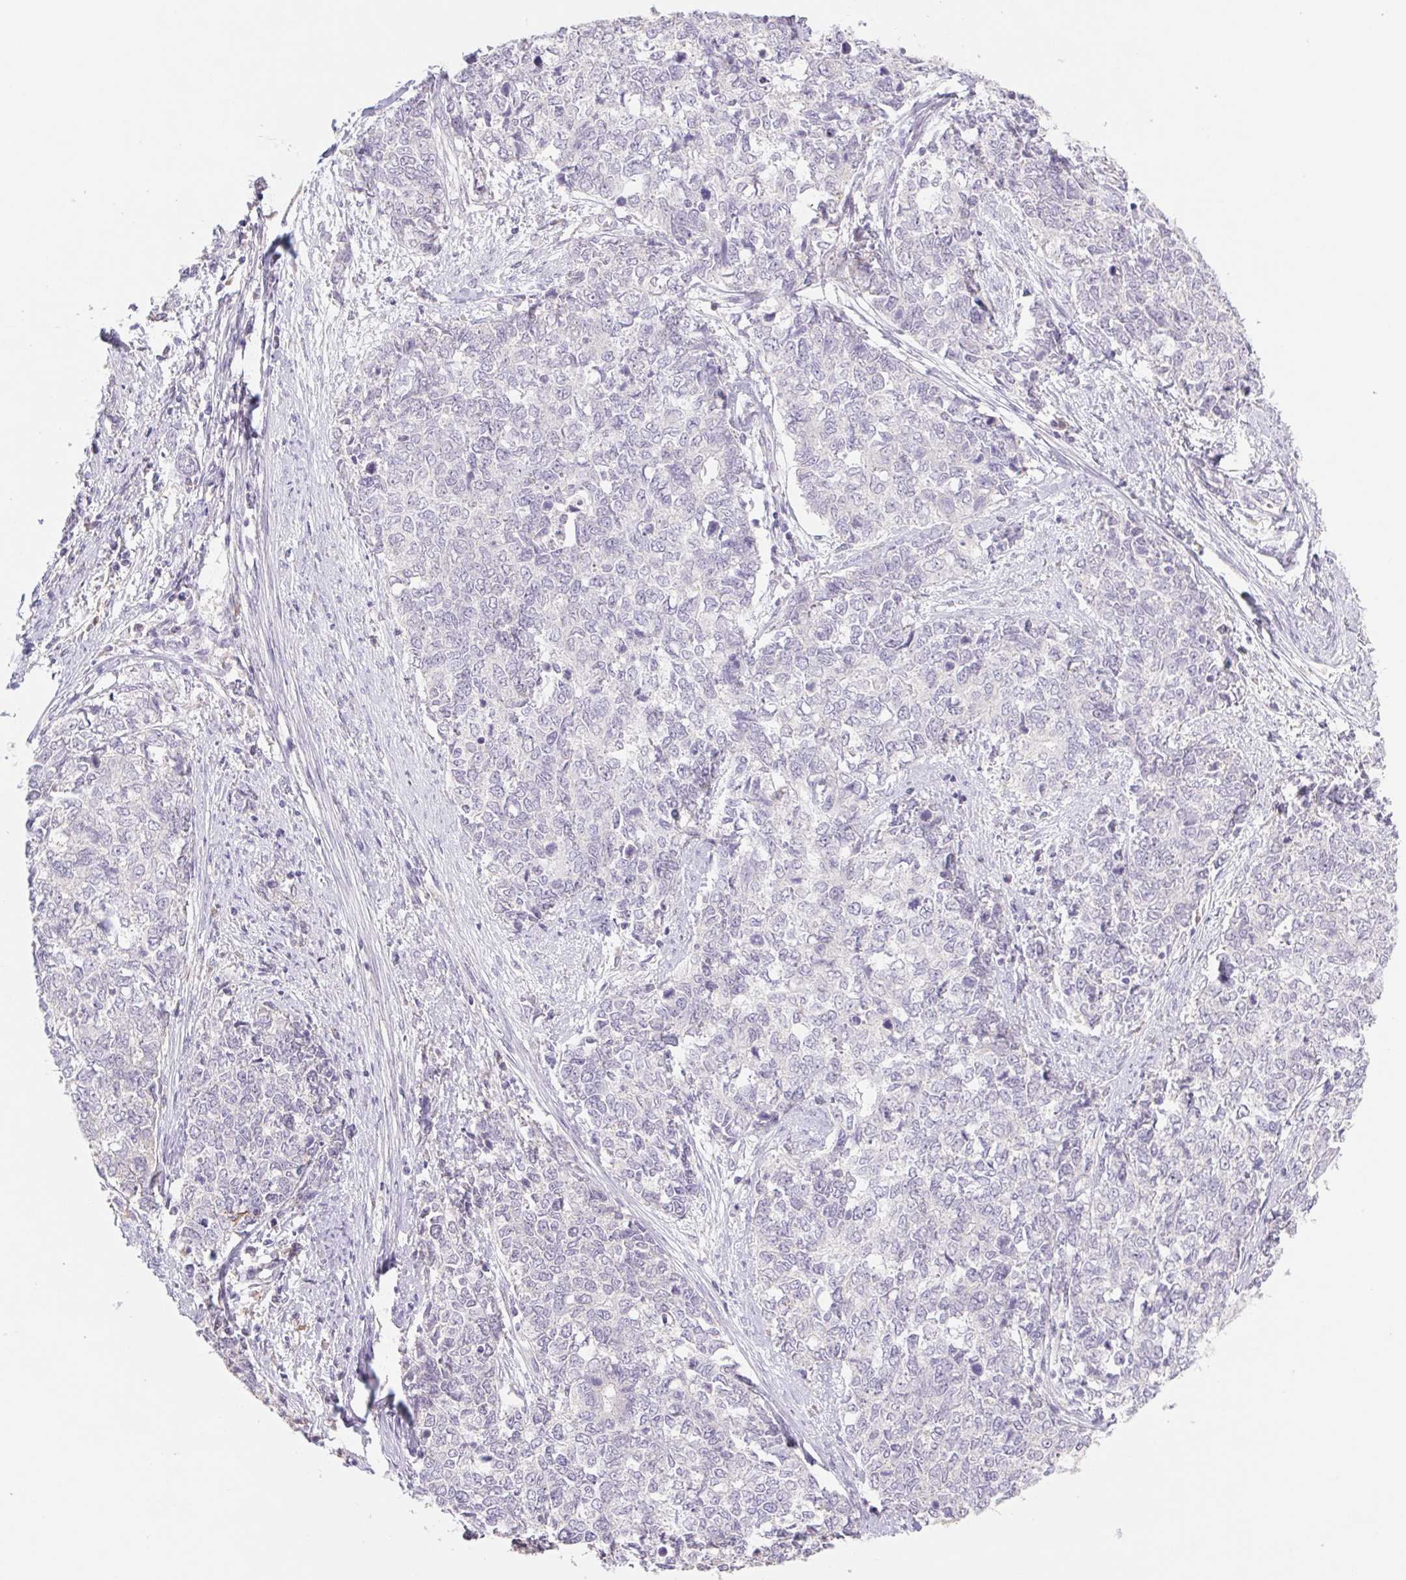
{"staining": {"intensity": "negative", "quantity": "none", "location": "none"}, "tissue": "cervical cancer", "cell_type": "Tumor cells", "image_type": "cancer", "snomed": [{"axis": "morphology", "description": "Adenocarcinoma, NOS"}, {"axis": "topography", "description": "Cervix"}], "caption": "There is no significant staining in tumor cells of cervical adenocarcinoma. (Brightfield microscopy of DAB (3,3'-diaminobenzidine) IHC at high magnification).", "gene": "PNMA8B", "patient": {"sex": "female", "age": 63}}